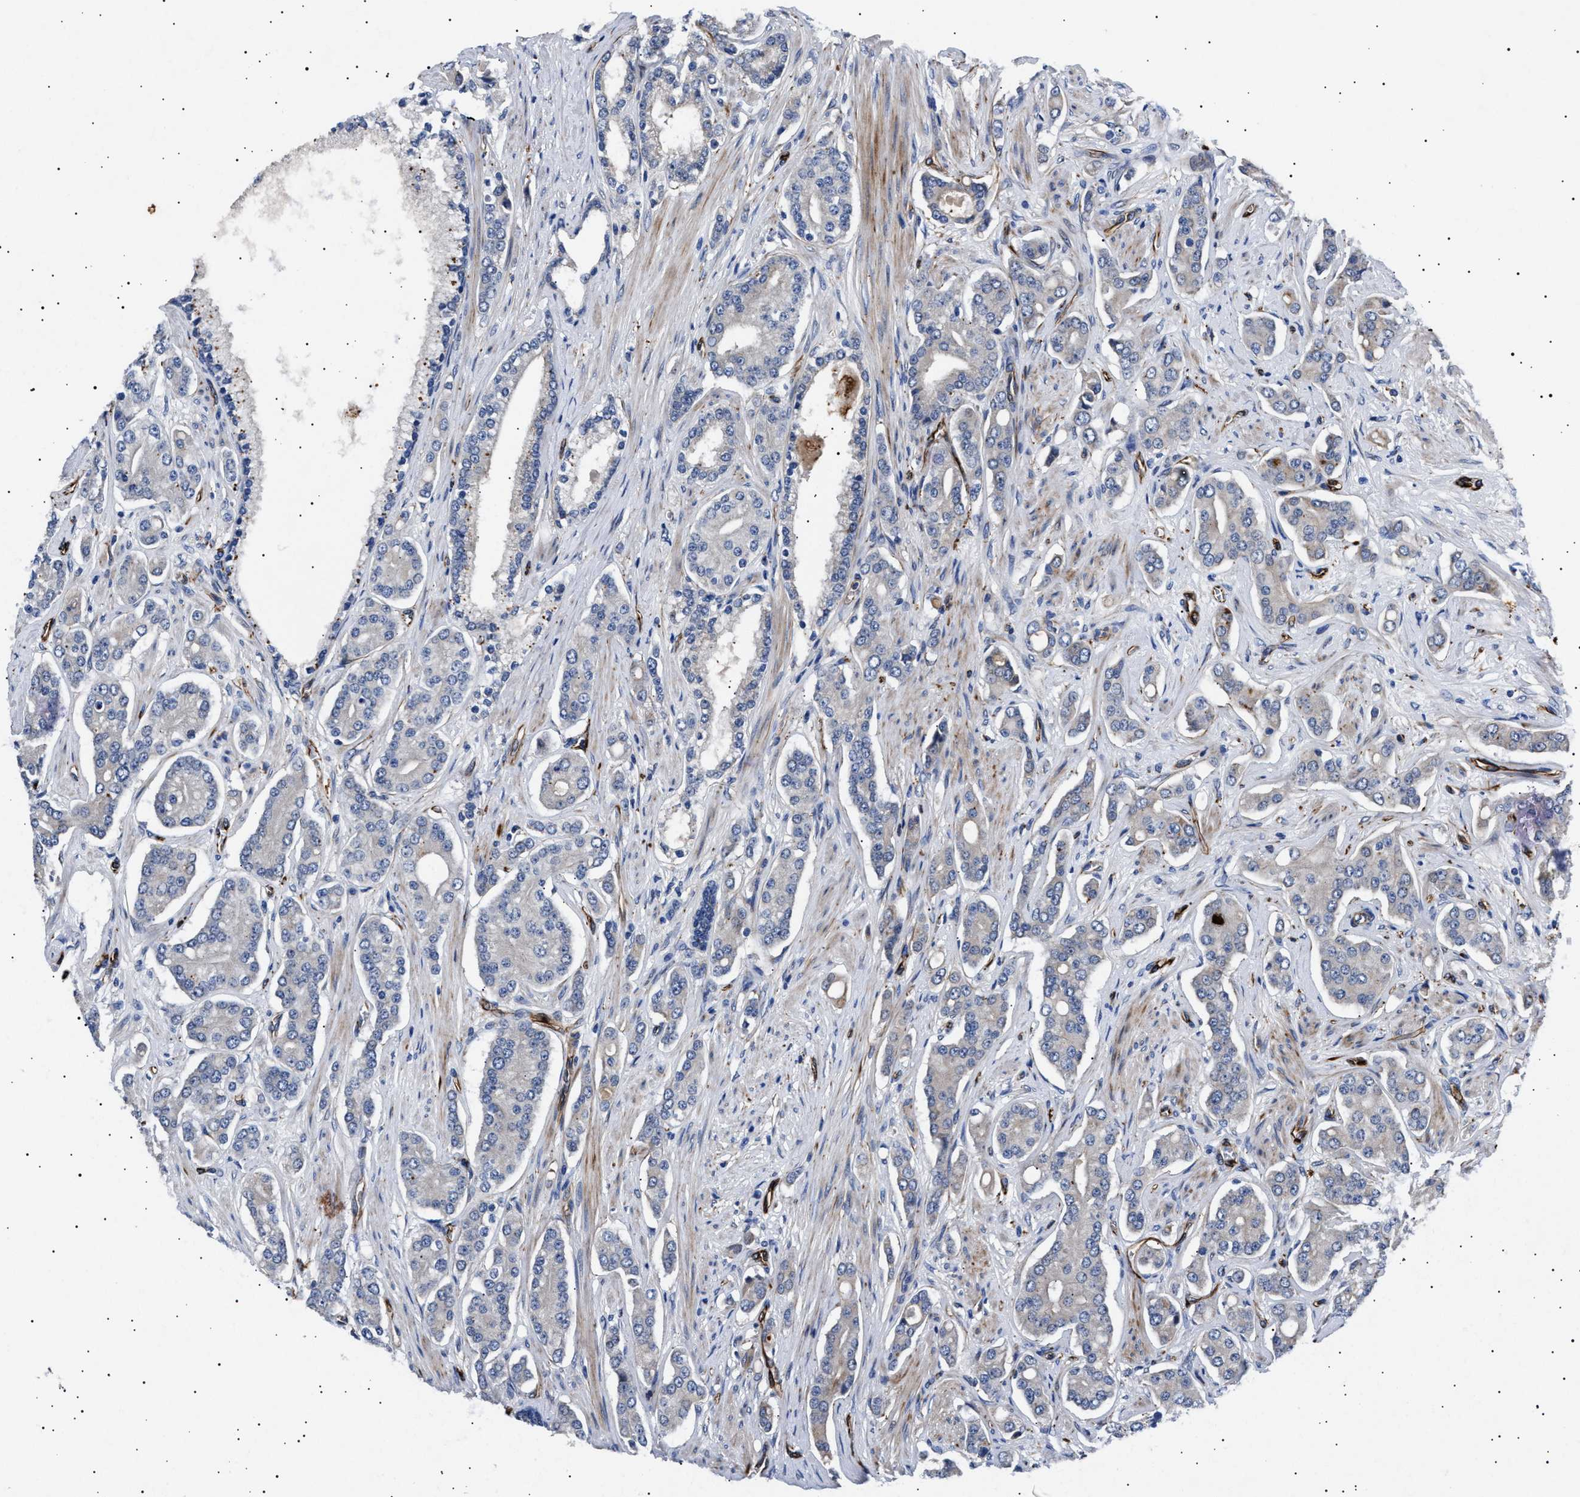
{"staining": {"intensity": "weak", "quantity": "<25%", "location": "cytoplasmic/membranous"}, "tissue": "prostate cancer", "cell_type": "Tumor cells", "image_type": "cancer", "snomed": [{"axis": "morphology", "description": "Adenocarcinoma, High grade"}, {"axis": "topography", "description": "Prostate"}], "caption": "Tumor cells are negative for protein expression in human high-grade adenocarcinoma (prostate).", "gene": "OLFML2A", "patient": {"sex": "male", "age": 71}}